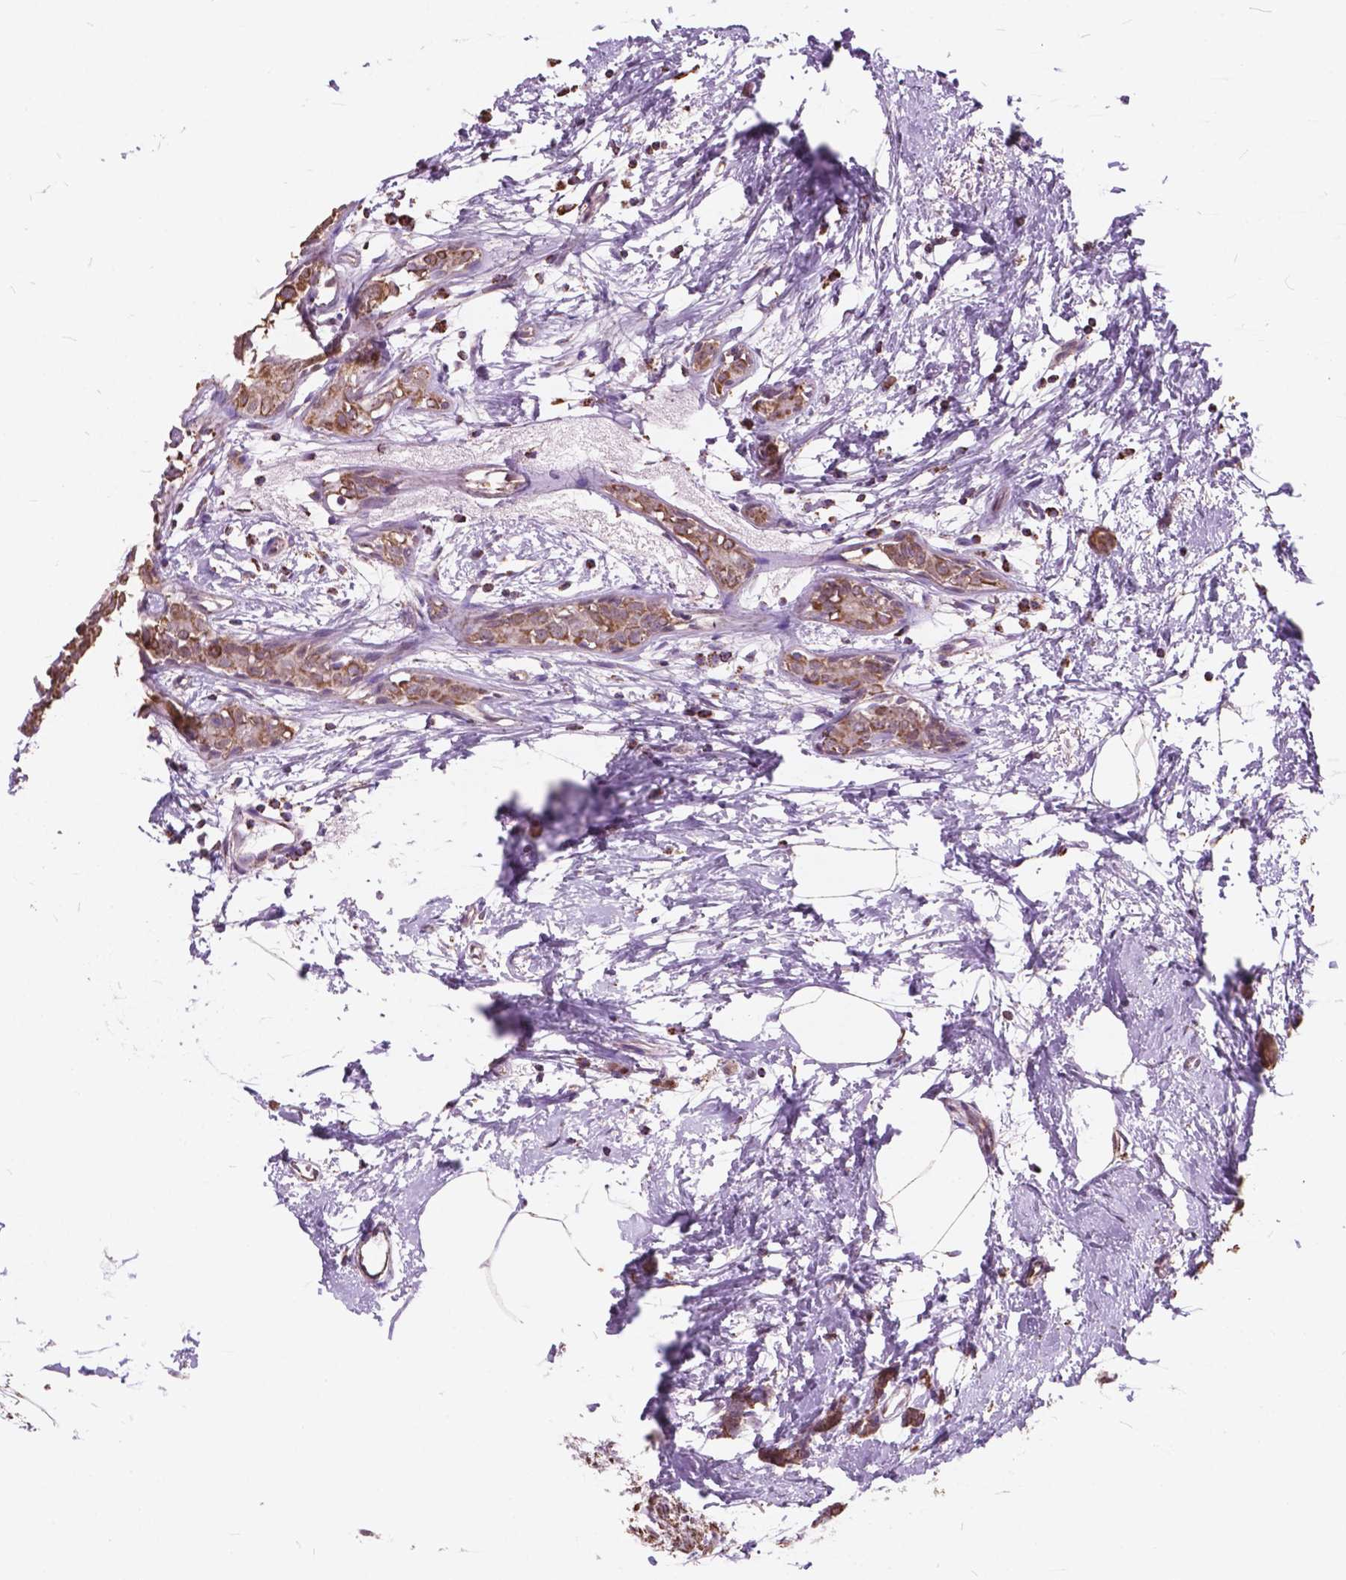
{"staining": {"intensity": "moderate", "quantity": ">75%", "location": "cytoplasmic/membranous"}, "tissue": "breast cancer", "cell_type": "Tumor cells", "image_type": "cancer", "snomed": [{"axis": "morphology", "description": "Duct carcinoma"}, {"axis": "topography", "description": "Breast"}], "caption": "Breast infiltrating ductal carcinoma stained for a protein reveals moderate cytoplasmic/membranous positivity in tumor cells.", "gene": "SCOC", "patient": {"sex": "female", "age": 40}}